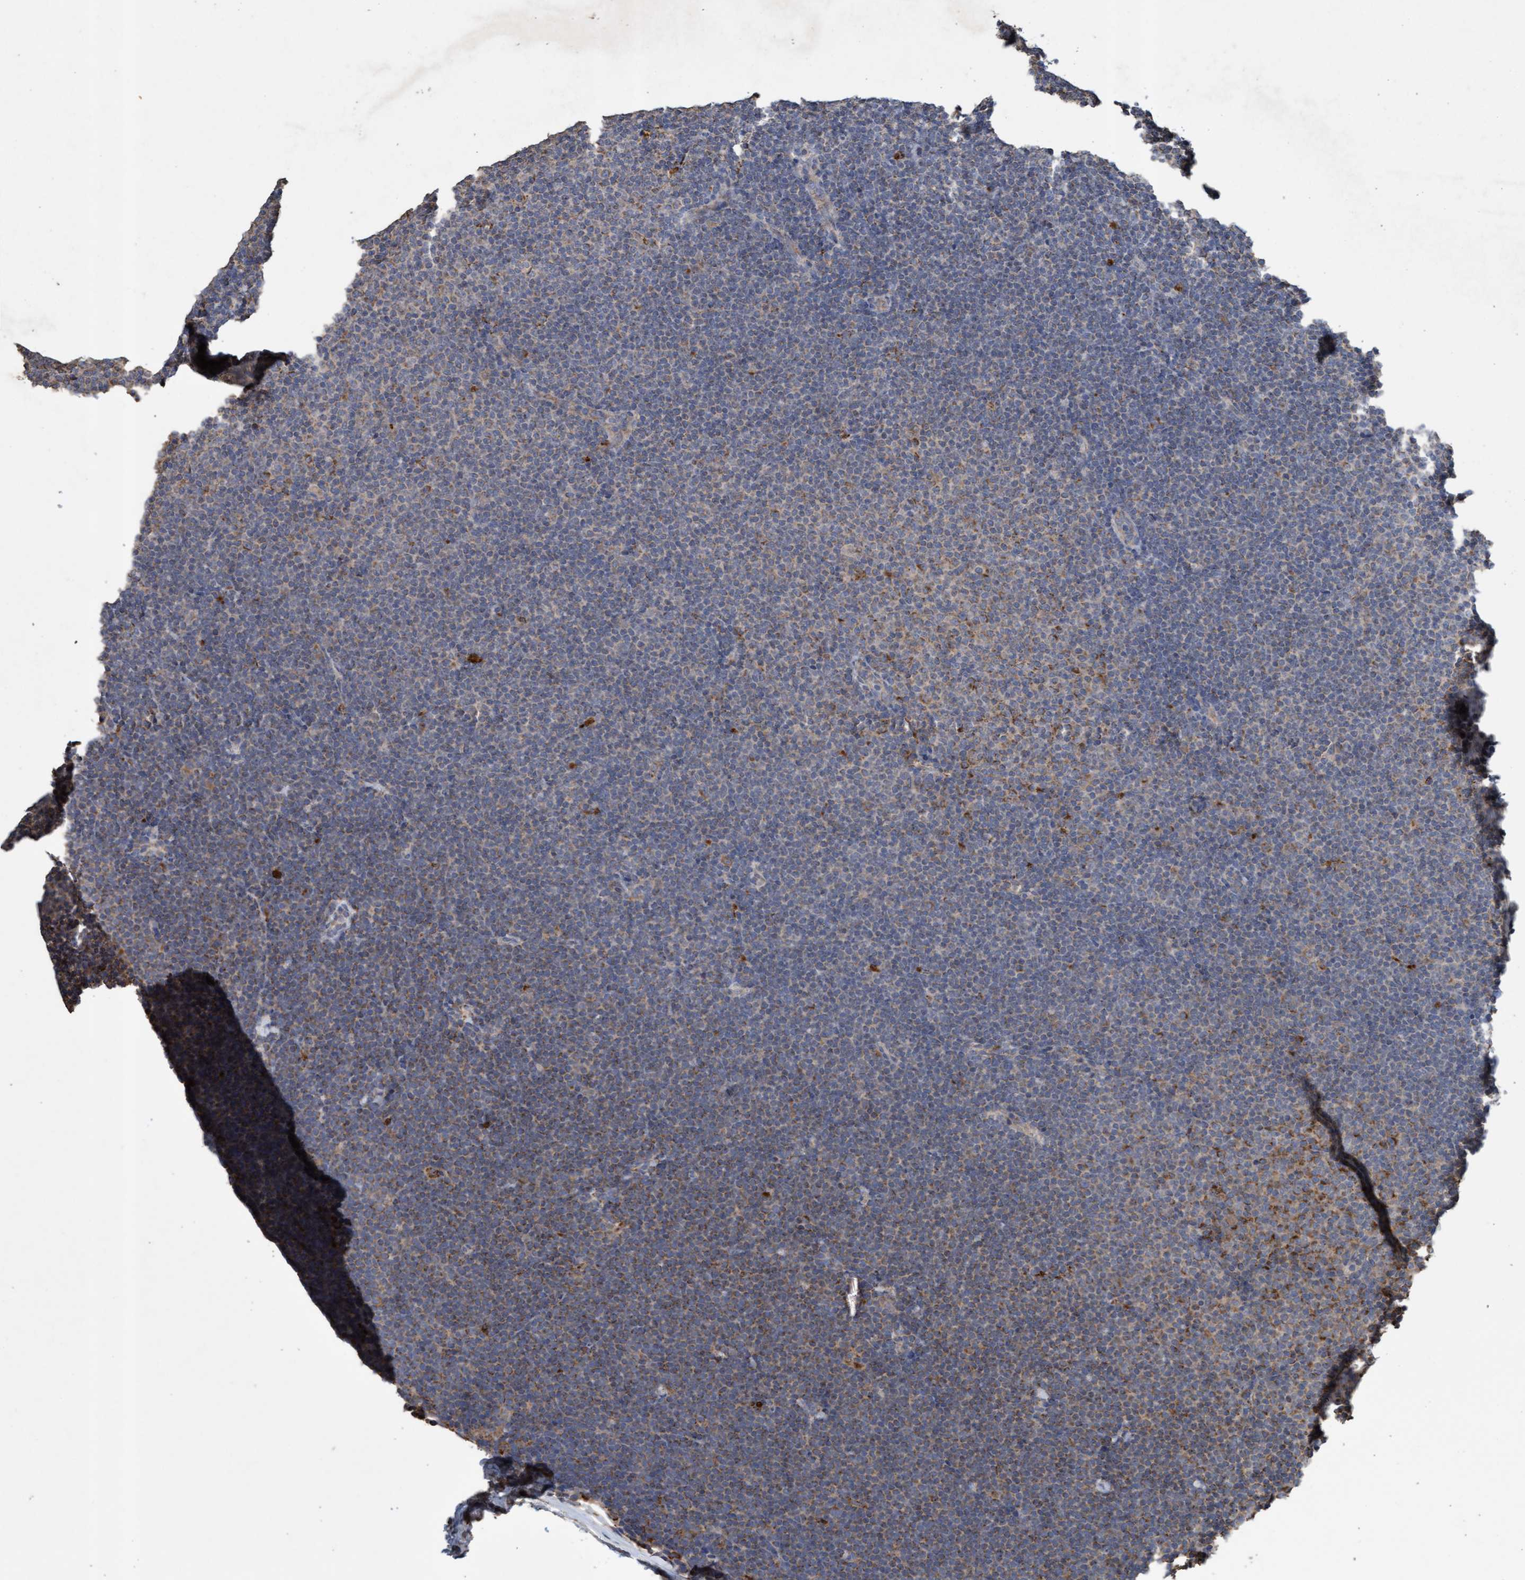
{"staining": {"intensity": "weak", "quantity": "25%-75%", "location": "cytoplasmic/membranous"}, "tissue": "lymphoma", "cell_type": "Tumor cells", "image_type": "cancer", "snomed": [{"axis": "morphology", "description": "Malignant lymphoma, non-Hodgkin's type, Low grade"}, {"axis": "topography", "description": "Lymph node"}], "caption": "Human low-grade malignant lymphoma, non-Hodgkin's type stained for a protein (brown) exhibits weak cytoplasmic/membranous positive positivity in approximately 25%-75% of tumor cells.", "gene": "ATPAF2", "patient": {"sex": "female", "age": 53}}